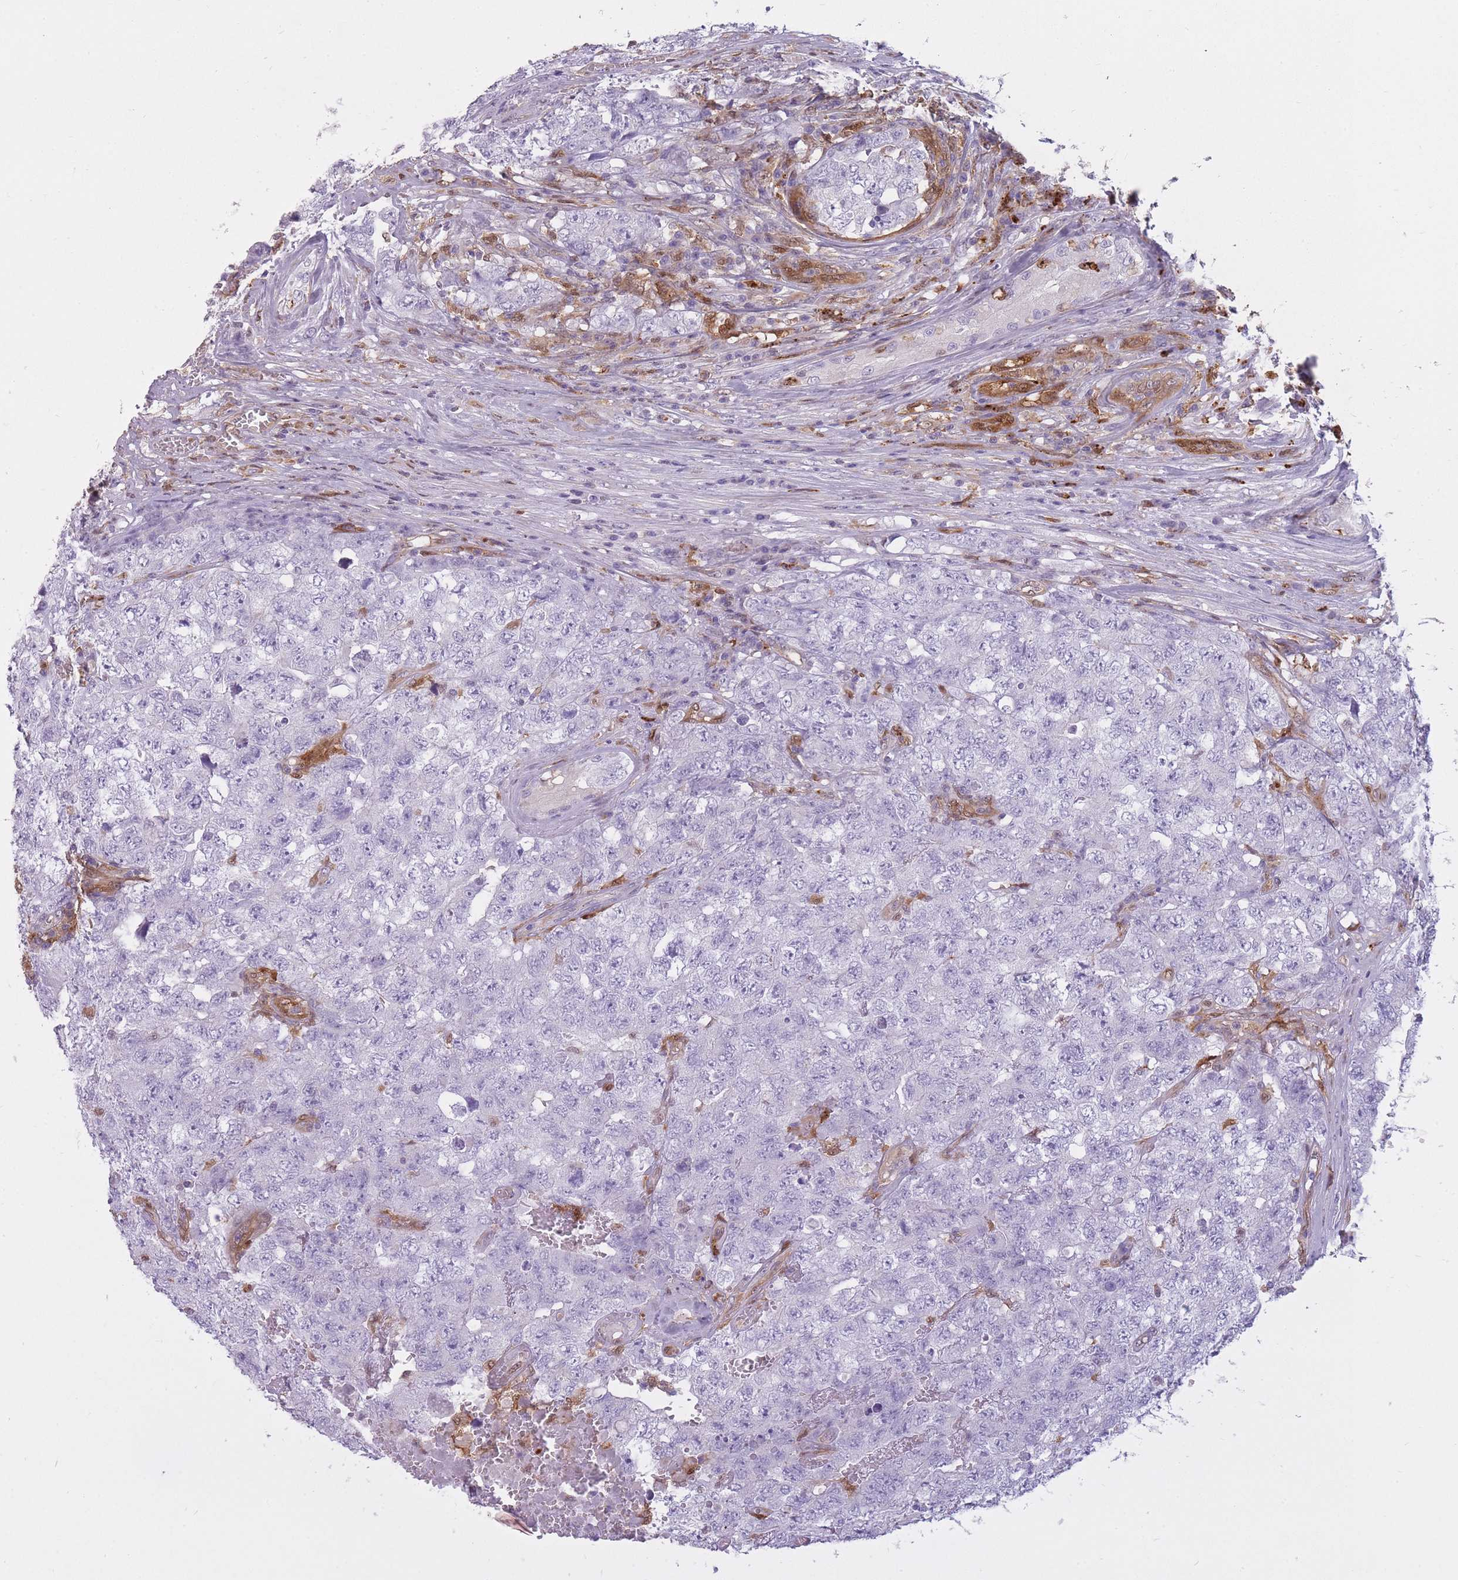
{"staining": {"intensity": "negative", "quantity": "none", "location": "none"}, "tissue": "testis cancer", "cell_type": "Tumor cells", "image_type": "cancer", "snomed": [{"axis": "morphology", "description": "Carcinoma, Embryonal, NOS"}, {"axis": "topography", "description": "Testis"}], "caption": "Tumor cells show no significant protein staining in testis cancer. The staining is performed using DAB (3,3'-diaminobenzidine) brown chromogen with nuclei counter-stained in using hematoxylin.", "gene": "LGALS9", "patient": {"sex": "male", "age": 31}}